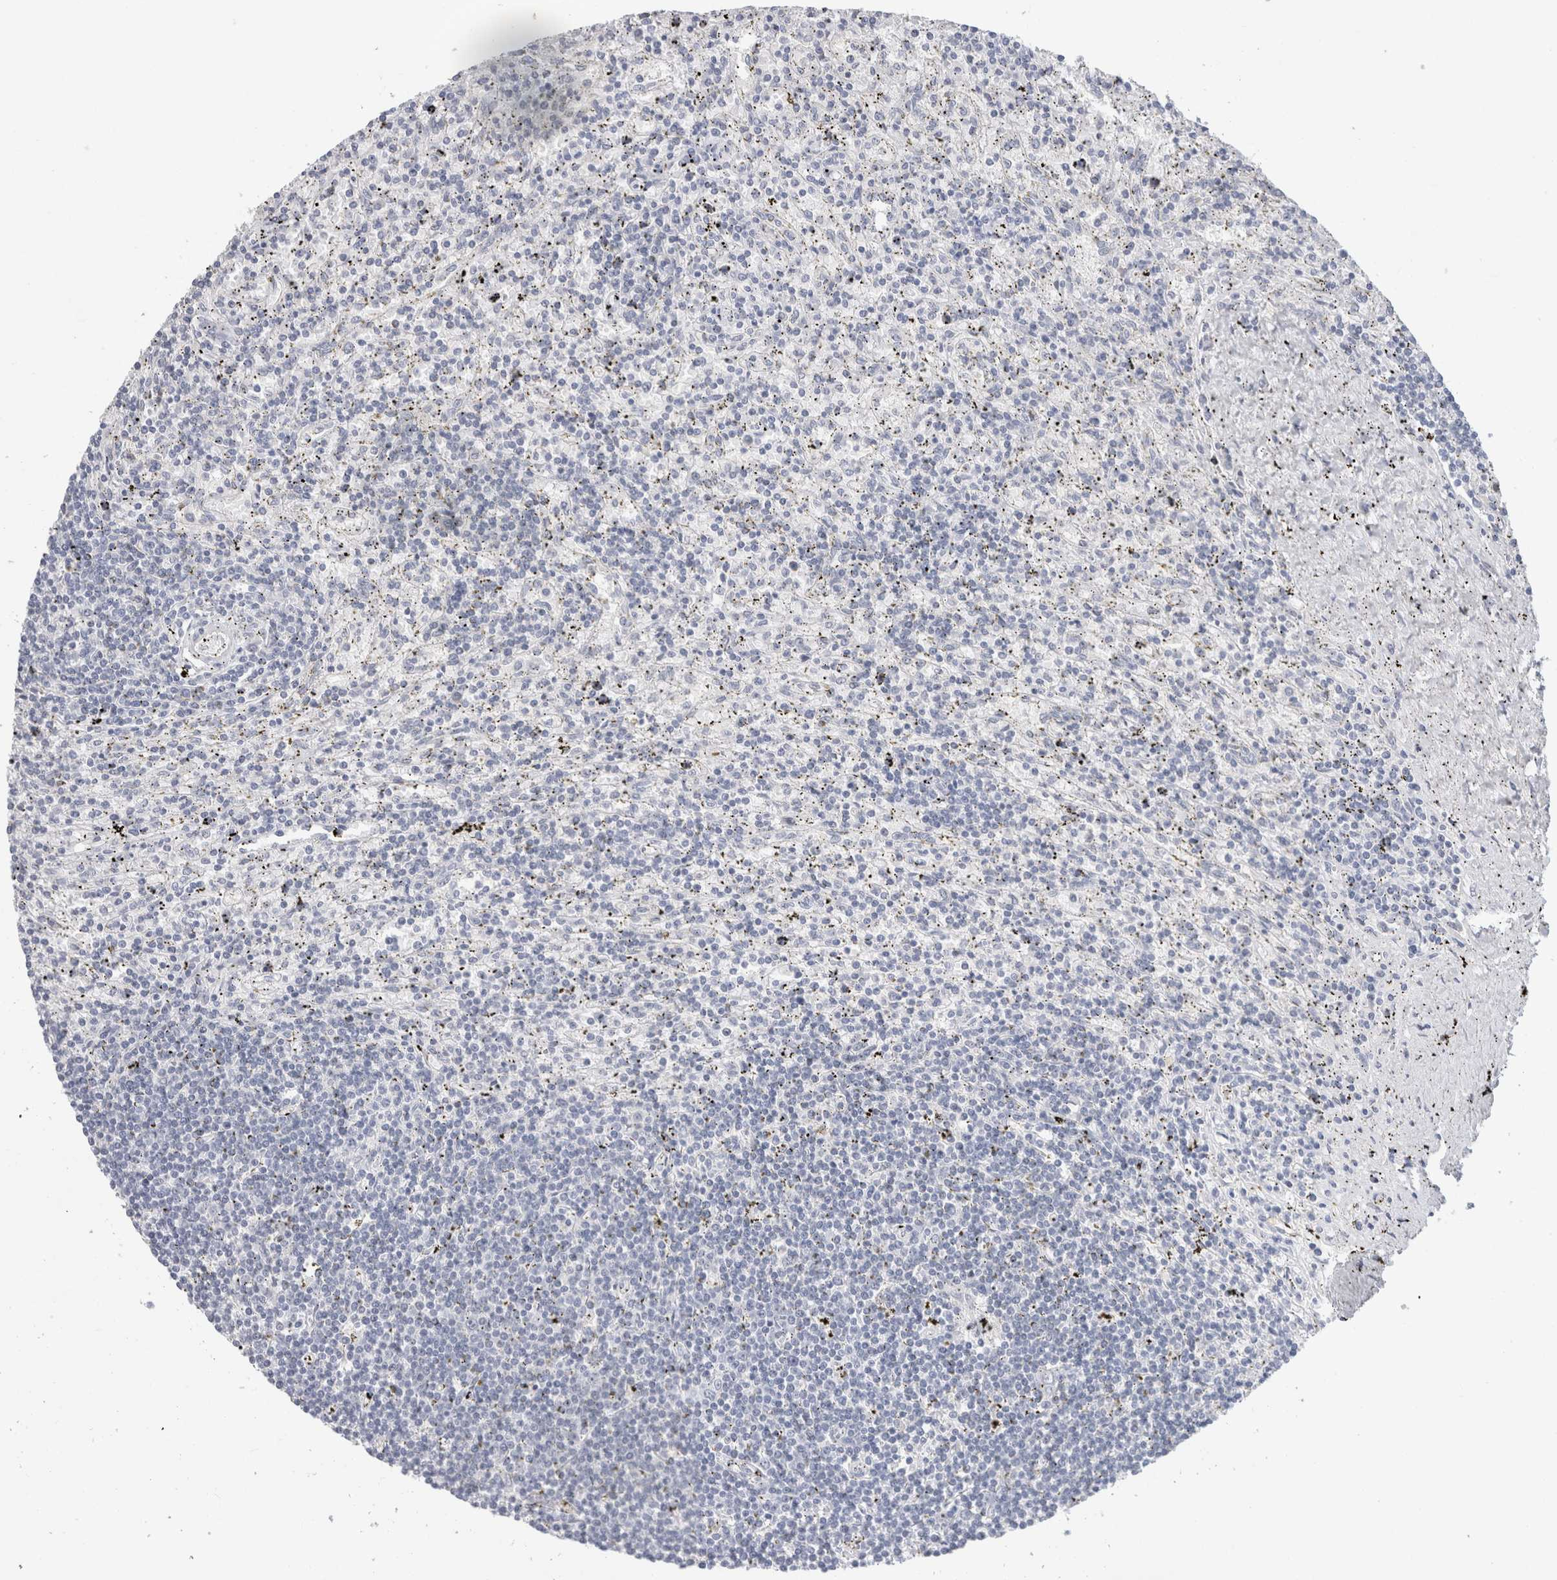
{"staining": {"intensity": "negative", "quantity": "none", "location": "none"}, "tissue": "lymphoma", "cell_type": "Tumor cells", "image_type": "cancer", "snomed": [{"axis": "morphology", "description": "Malignant lymphoma, non-Hodgkin's type, Low grade"}, {"axis": "topography", "description": "Spleen"}], "caption": "Tumor cells are negative for brown protein staining in low-grade malignant lymphoma, non-Hodgkin's type.", "gene": "SLC6A1", "patient": {"sex": "male", "age": 76}}